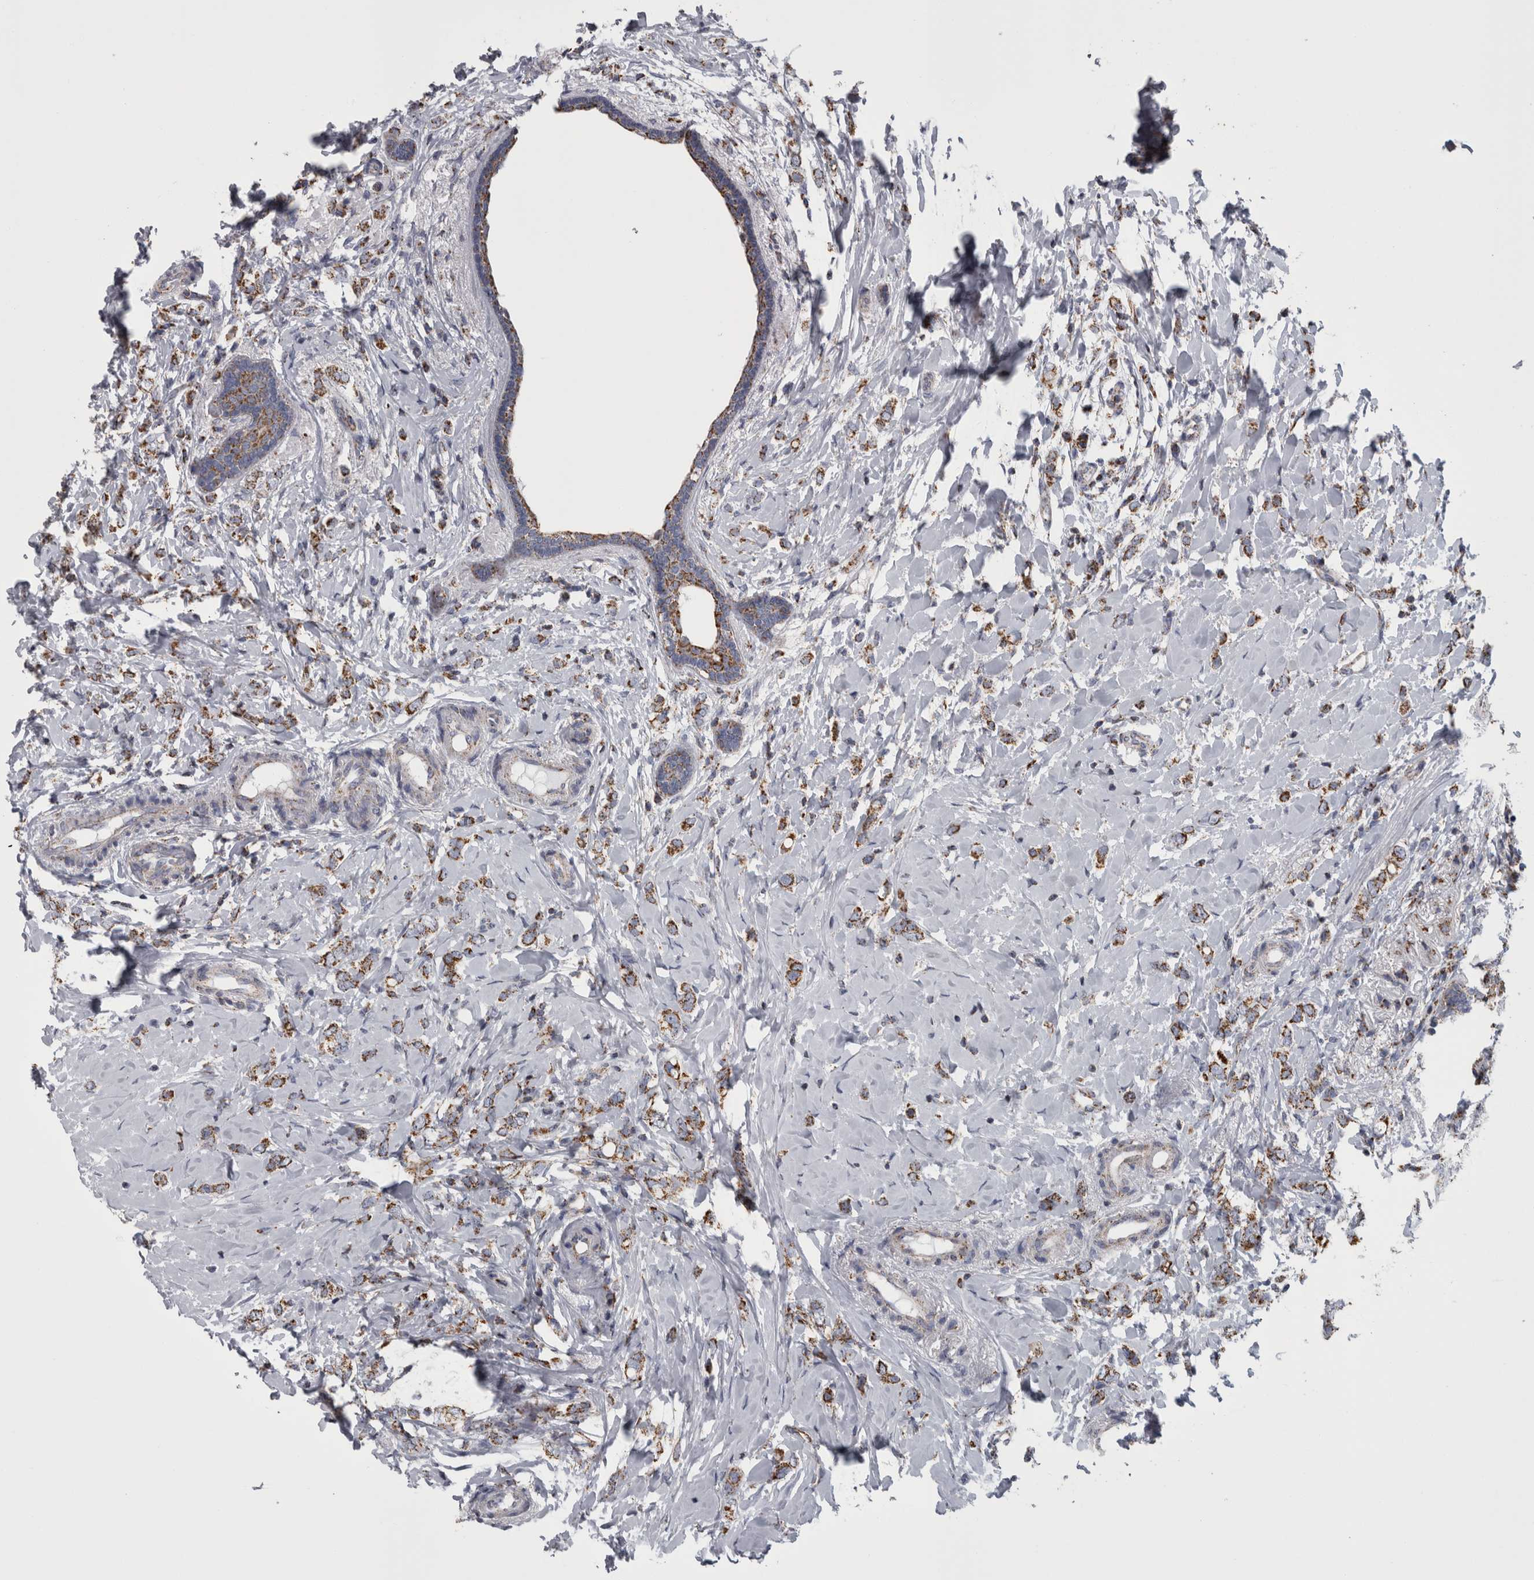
{"staining": {"intensity": "moderate", "quantity": ">75%", "location": "cytoplasmic/membranous"}, "tissue": "breast cancer", "cell_type": "Tumor cells", "image_type": "cancer", "snomed": [{"axis": "morphology", "description": "Normal tissue, NOS"}, {"axis": "morphology", "description": "Lobular carcinoma"}, {"axis": "topography", "description": "Breast"}], "caption": "Approximately >75% of tumor cells in breast cancer show moderate cytoplasmic/membranous protein staining as visualized by brown immunohistochemical staining.", "gene": "MDH2", "patient": {"sex": "female", "age": 47}}